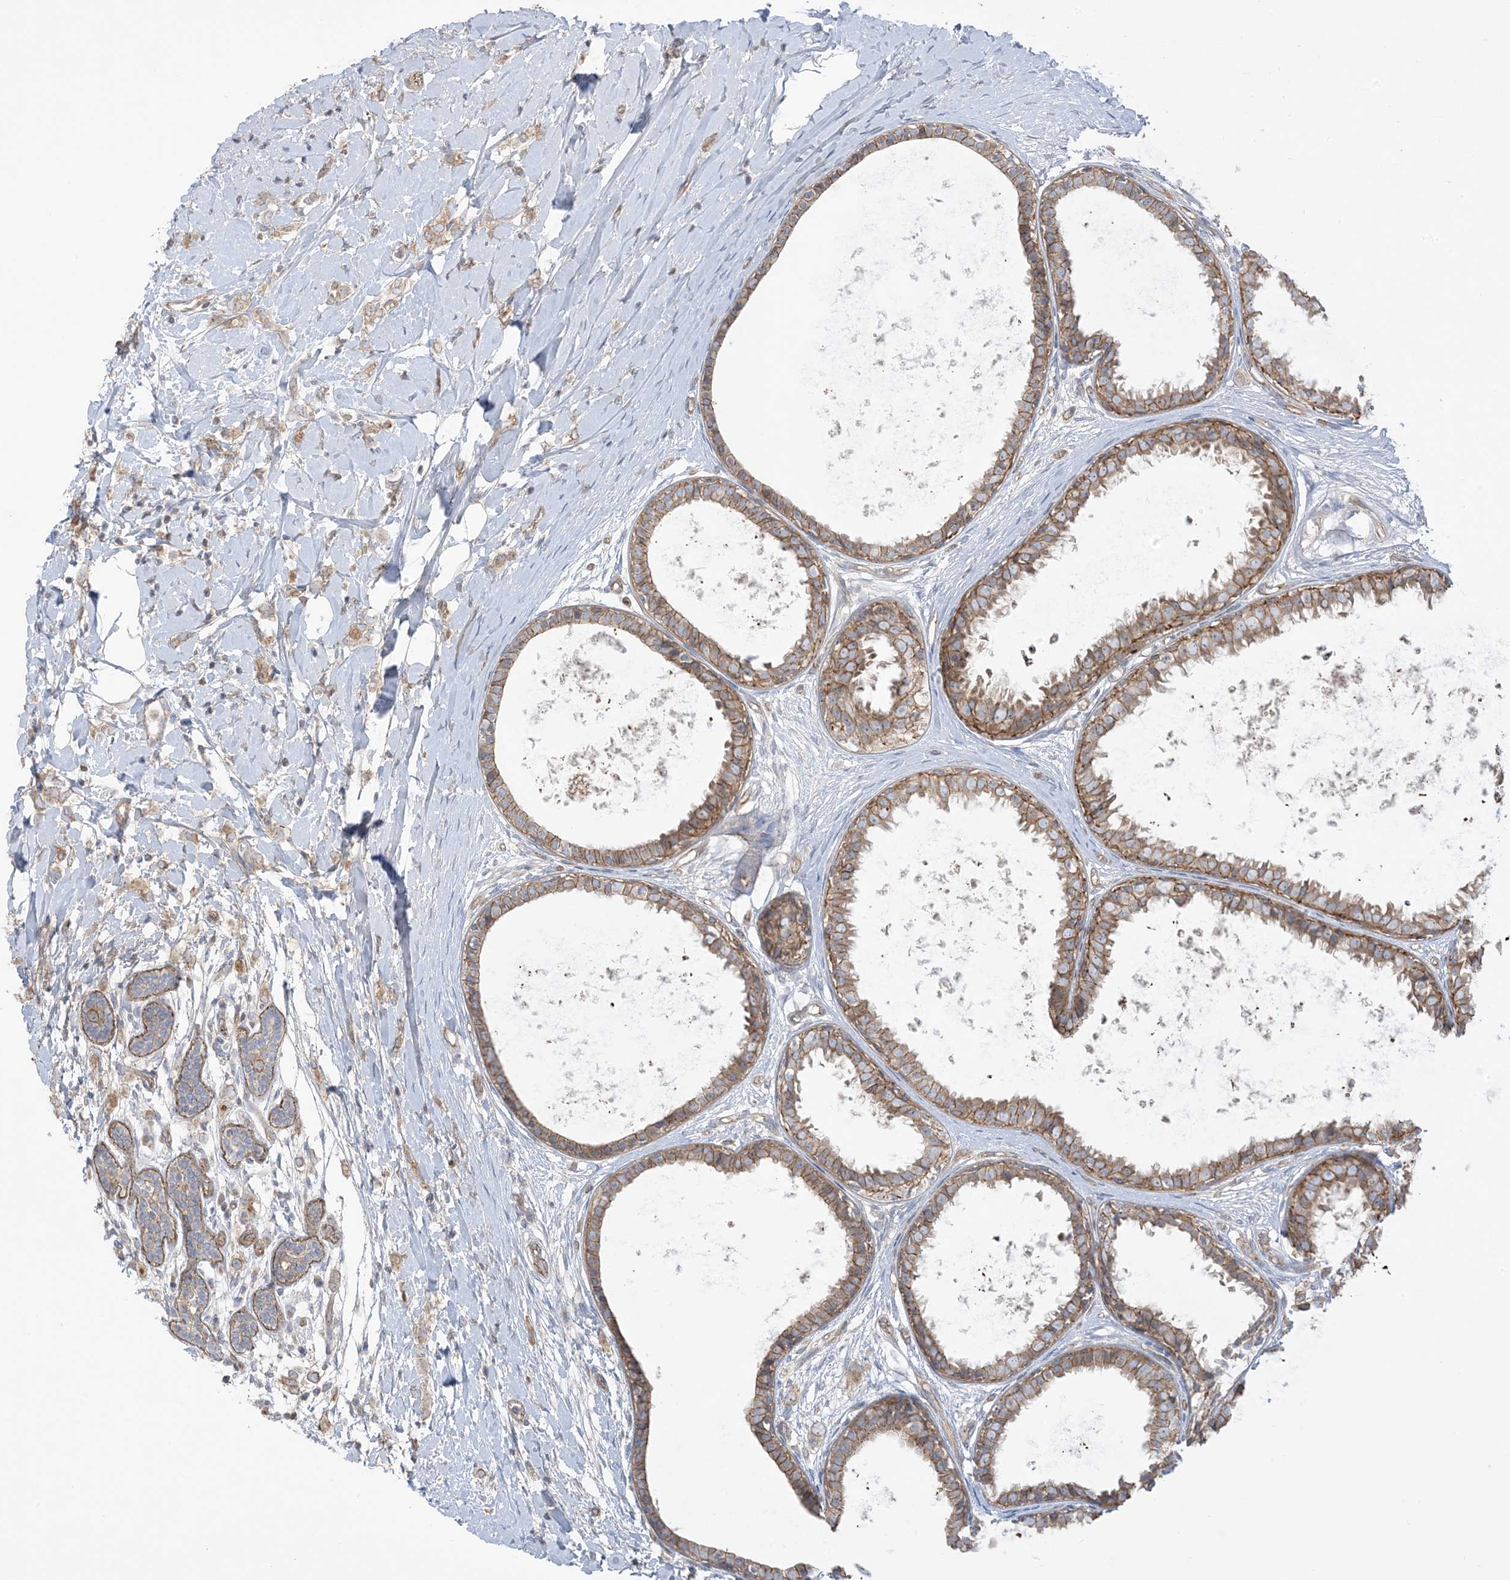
{"staining": {"intensity": "moderate", "quantity": ">75%", "location": "cytoplasmic/membranous"}, "tissue": "breast cancer", "cell_type": "Tumor cells", "image_type": "cancer", "snomed": [{"axis": "morphology", "description": "Normal tissue, NOS"}, {"axis": "morphology", "description": "Lobular carcinoma"}, {"axis": "topography", "description": "Breast"}], "caption": "The immunohistochemical stain highlights moderate cytoplasmic/membranous positivity in tumor cells of breast cancer (lobular carcinoma) tissue. The staining was performed using DAB to visualize the protein expression in brown, while the nuclei were stained in blue with hematoxylin (Magnification: 20x).", "gene": "ICMT", "patient": {"sex": "female", "age": 47}}